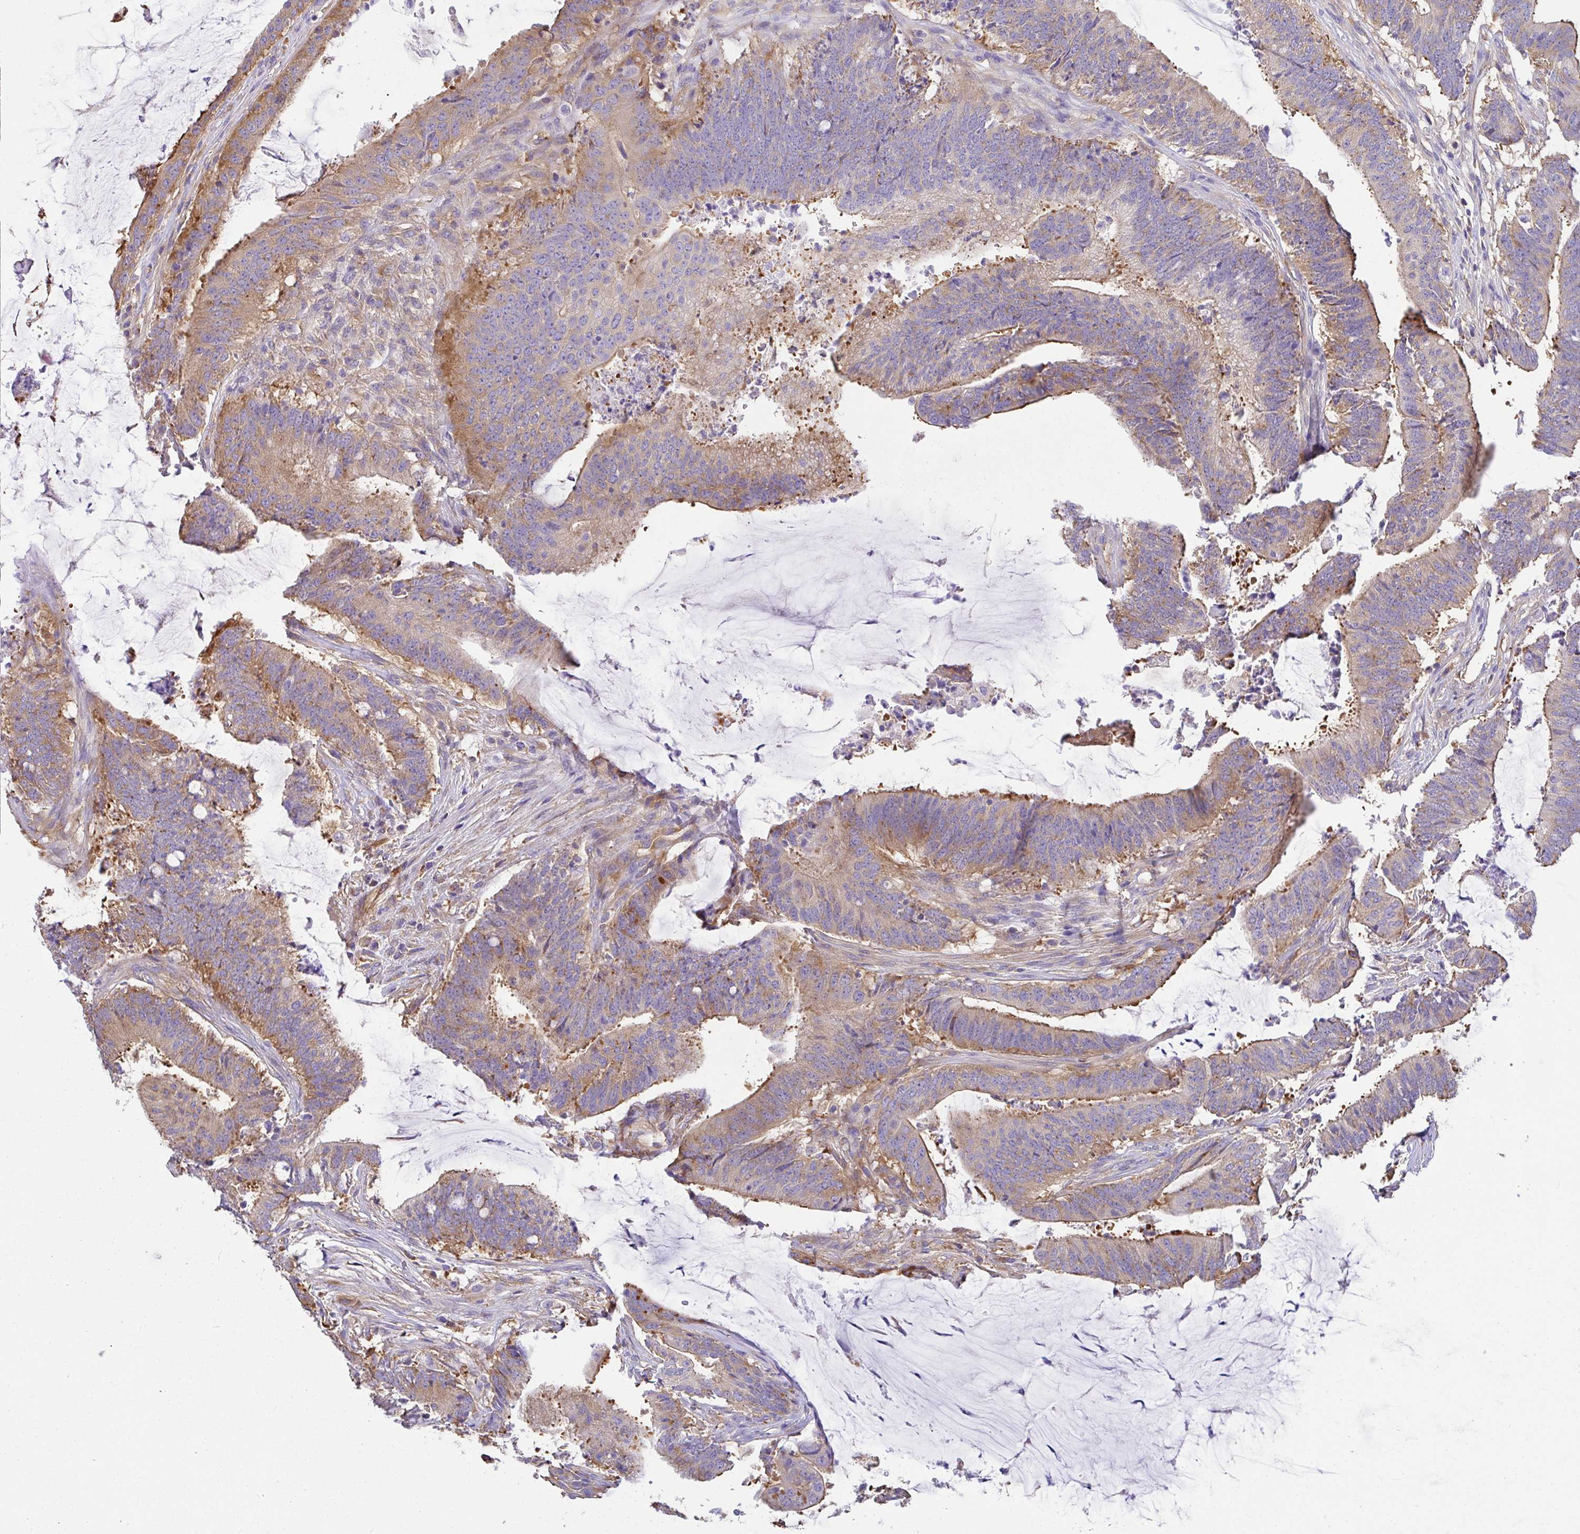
{"staining": {"intensity": "moderate", "quantity": "25%-75%", "location": "cytoplasmic/membranous"}, "tissue": "colorectal cancer", "cell_type": "Tumor cells", "image_type": "cancer", "snomed": [{"axis": "morphology", "description": "Adenocarcinoma, NOS"}, {"axis": "topography", "description": "Colon"}], "caption": "Immunohistochemistry (IHC) of human colorectal cancer exhibits medium levels of moderate cytoplasmic/membranous positivity in approximately 25%-75% of tumor cells.", "gene": "GFPT2", "patient": {"sex": "female", "age": 43}}